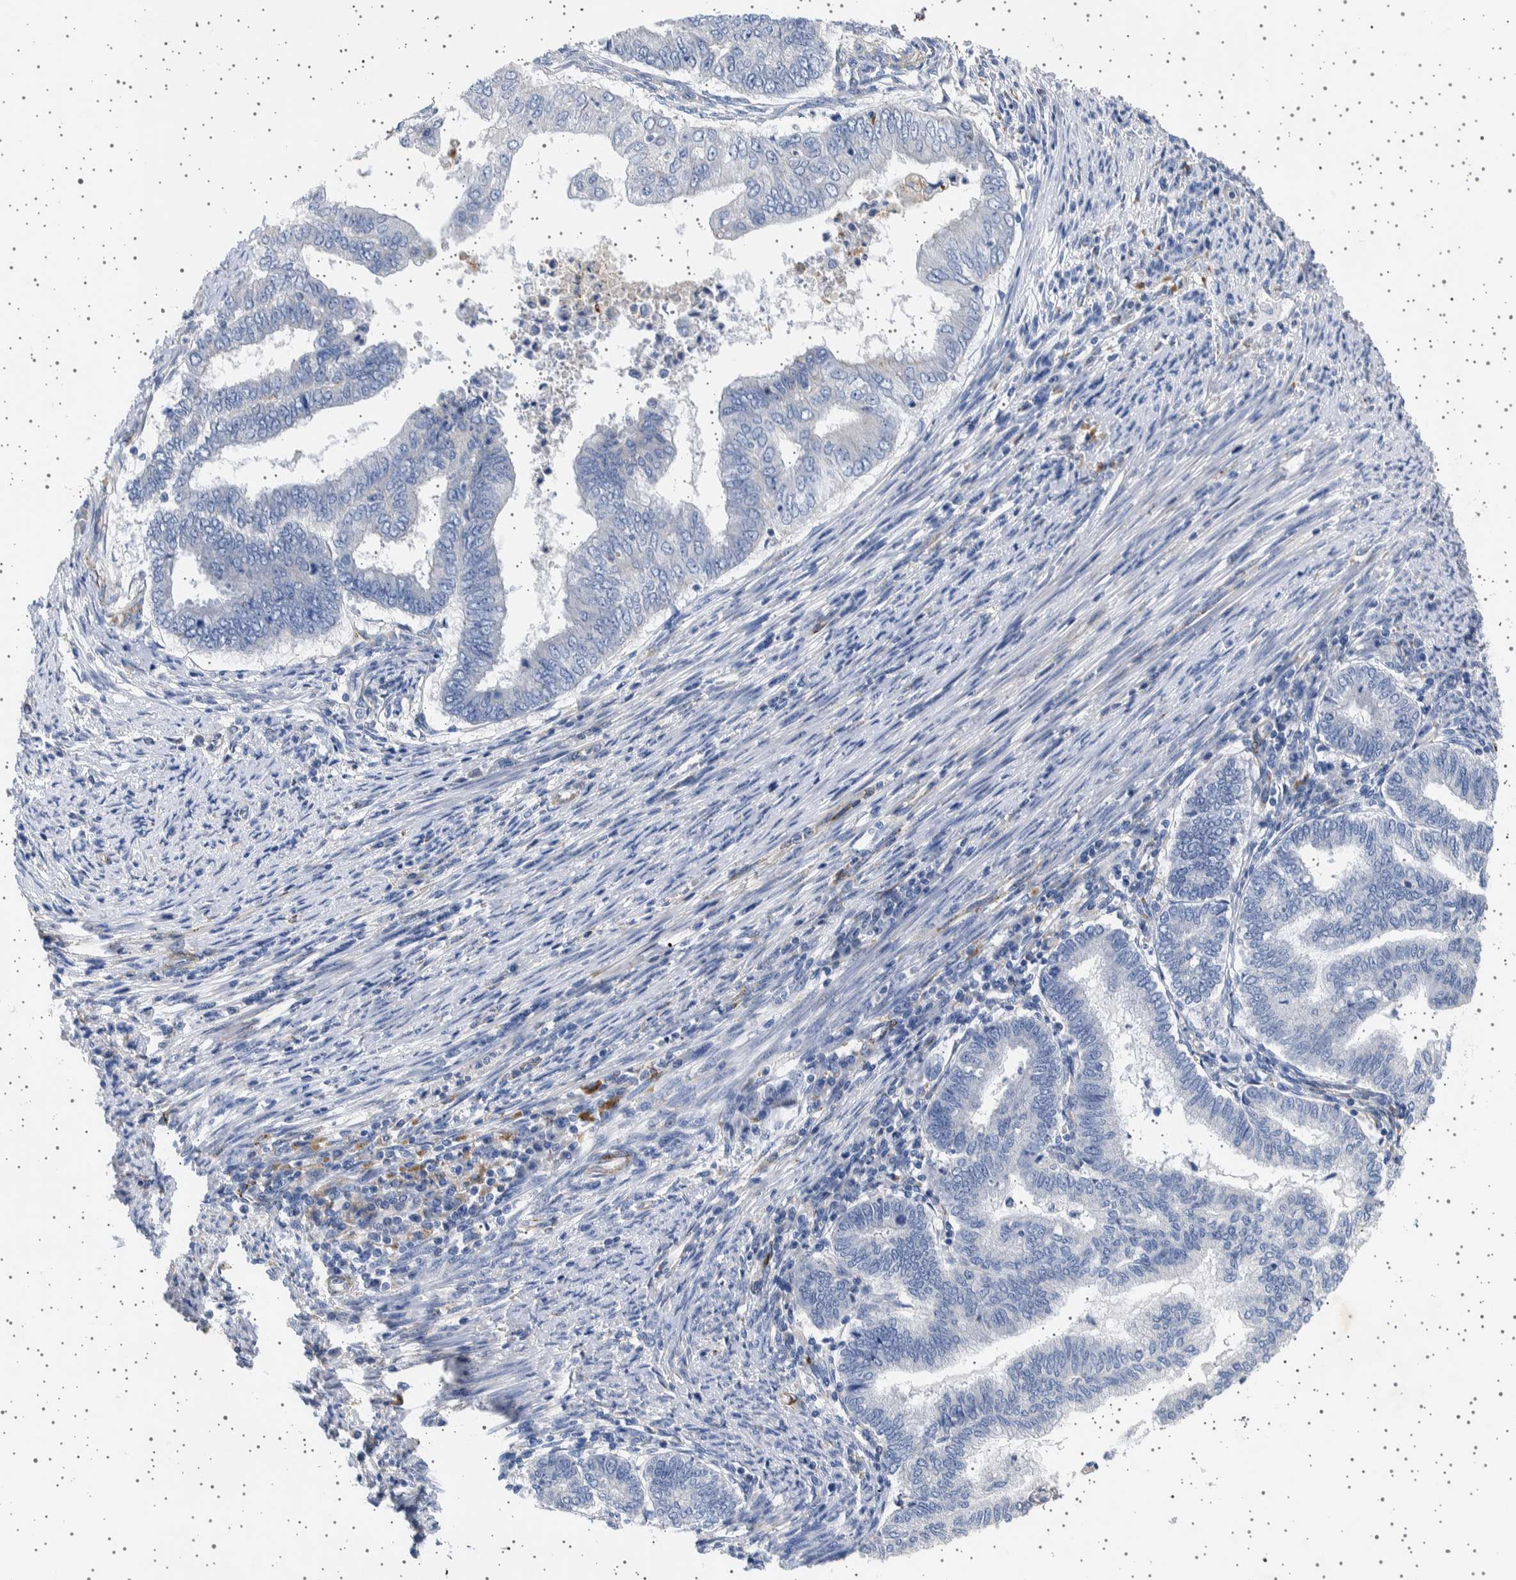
{"staining": {"intensity": "negative", "quantity": "none", "location": "none"}, "tissue": "endometrial cancer", "cell_type": "Tumor cells", "image_type": "cancer", "snomed": [{"axis": "morphology", "description": "Polyp, NOS"}, {"axis": "morphology", "description": "Adenocarcinoma, NOS"}, {"axis": "morphology", "description": "Adenoma, NOS"}, {"axis": "topography", "description": "Endometrium"}], "caption": "Histopathology image shows no significant protein expression in tumor cells of endometrial cancer (polyp). The staining is performed using DAB brown chromogen with nuclei counter-stained in using hematoxylin.", "gene": "SEPTIN4", "patient": {"sex": "female", "age": 79}}